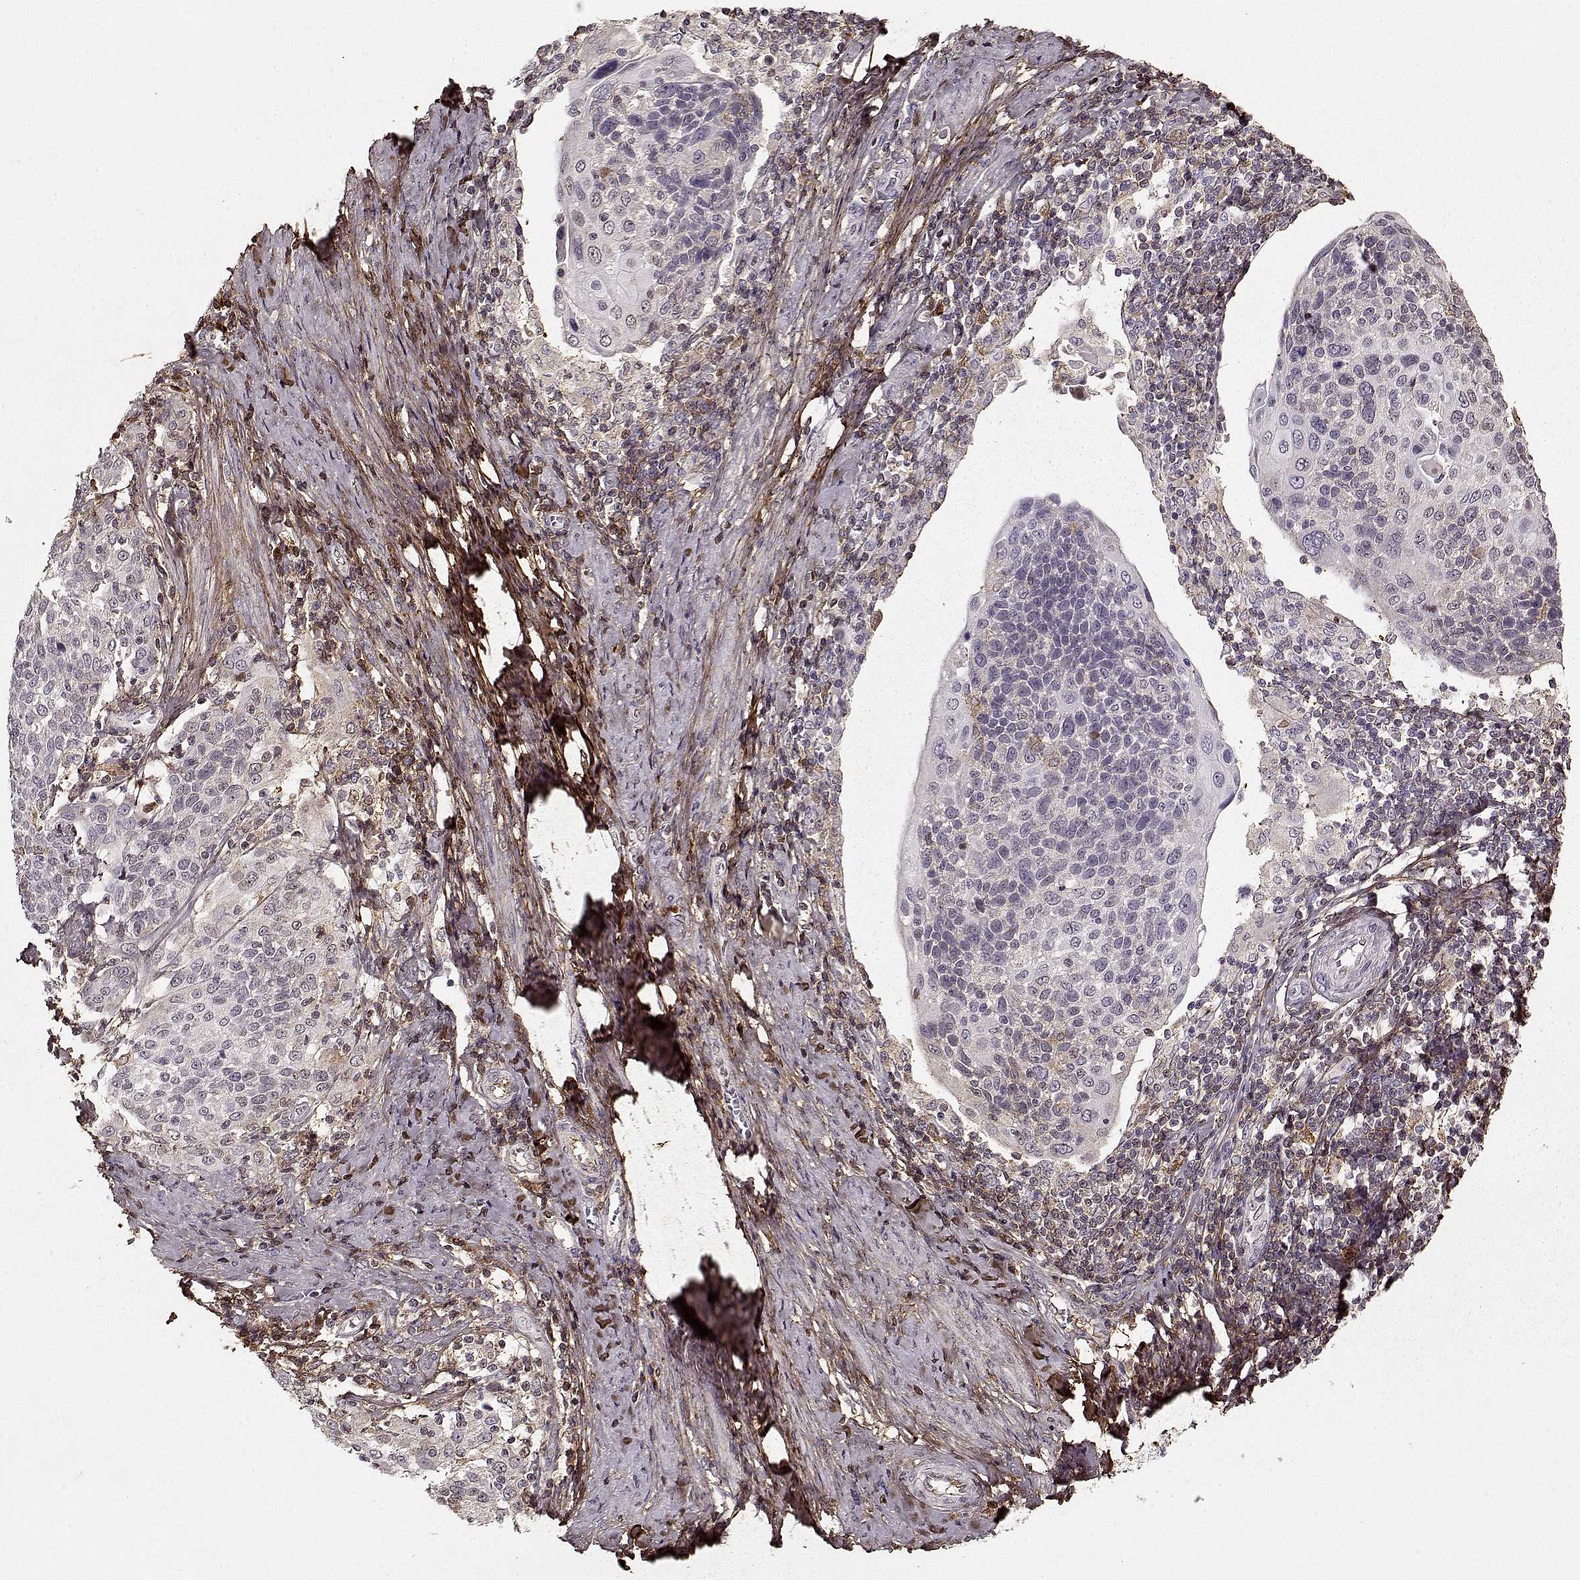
{"staining": {"intensity": "negative", "quantity": "none", "location": "none"}, "tissue": "cervical cancer", "cell_type": "Tumor cells", "image_type": "cancer", "snomed": [{"axis": "morphology", "description": "Squamous cell carcinoma, NOS"}, {"axis": "topography", "description": "Cervix"}], "caption": "IHC image of squamous cell carcinoma (cervical) stained for a protein (brown), which exhibits no staining in tumor cells.", "gene": "LUM", "patient": {"sex": "female", "age": 61}}